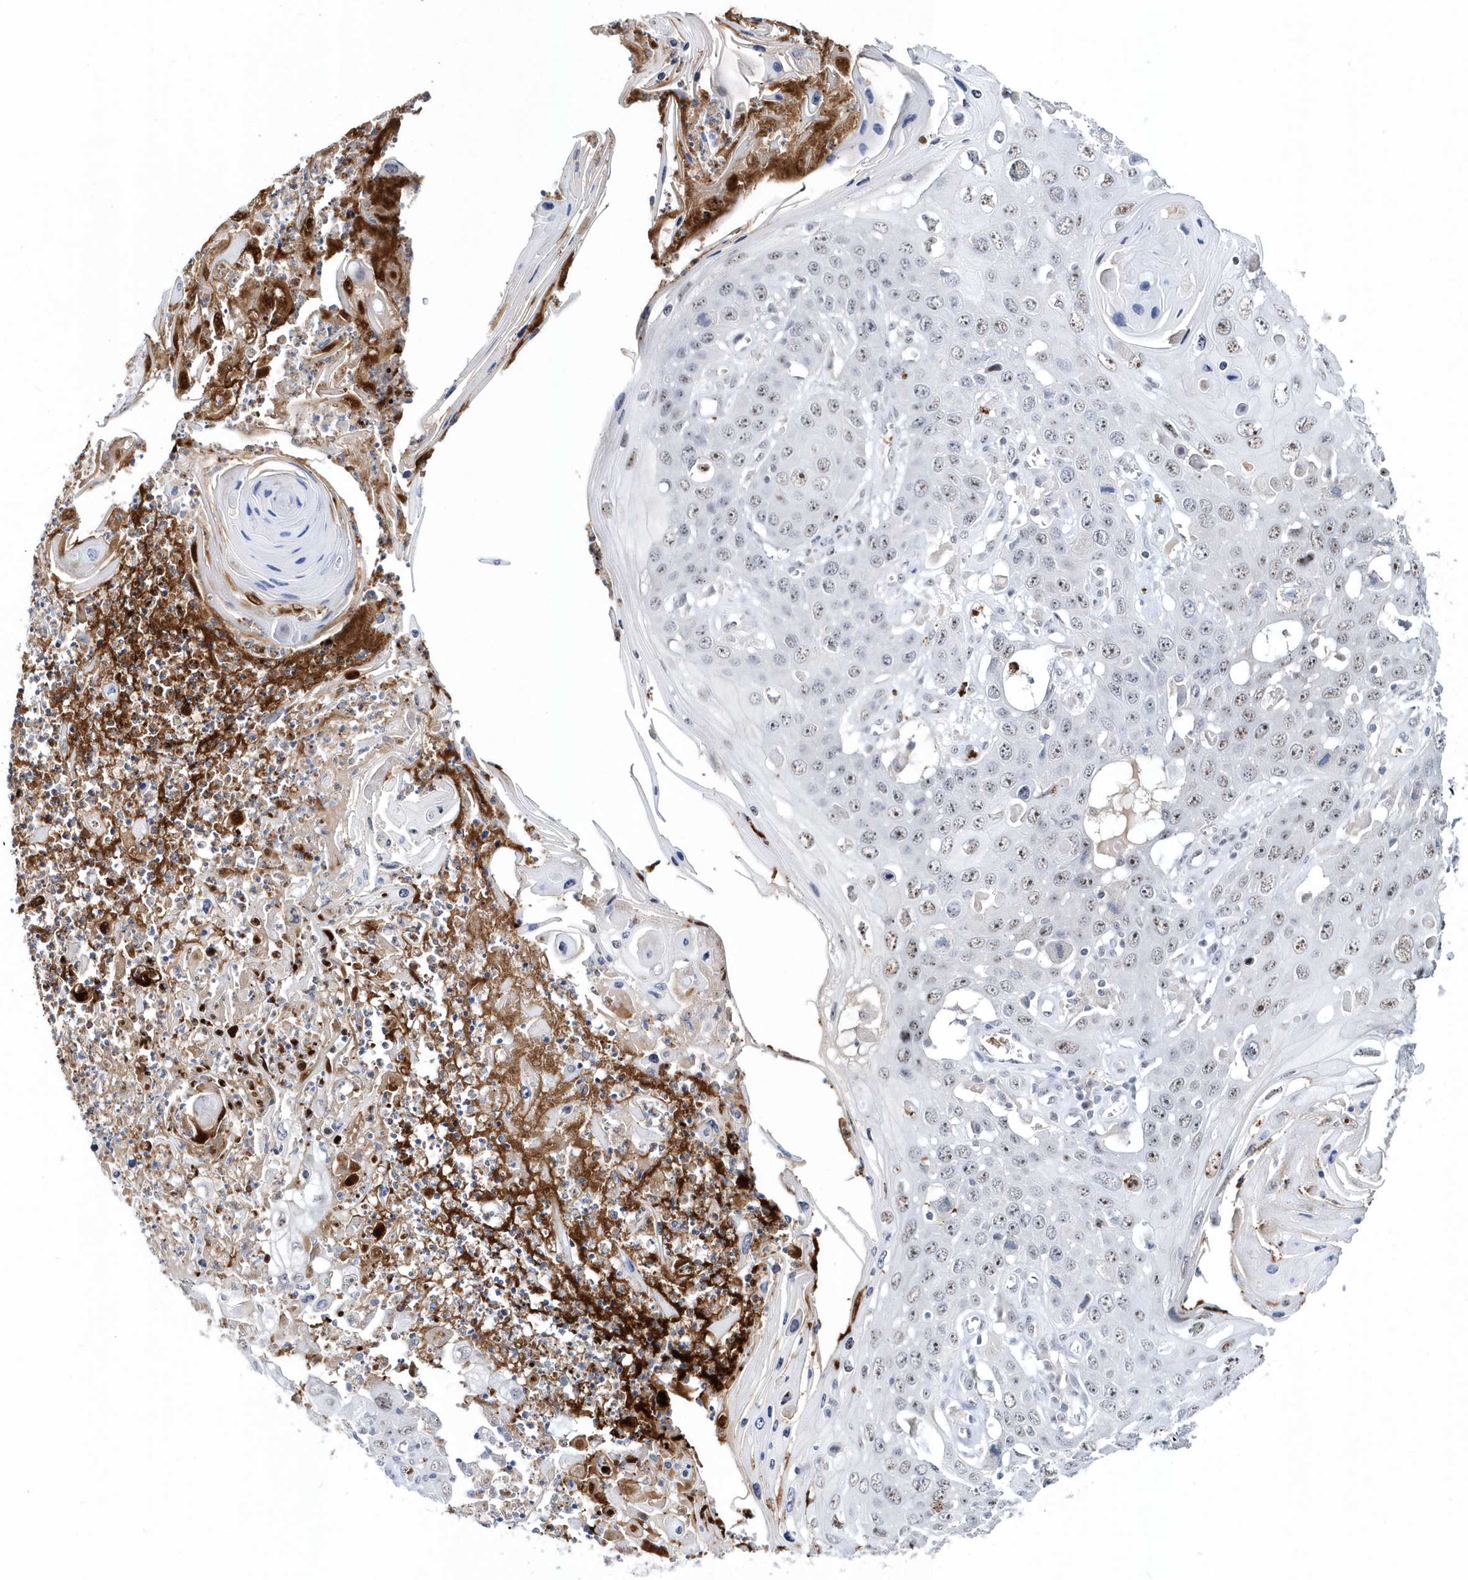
{"staining": {"intensity": "weak", "quantity": "25%-75%", "location": "nuclear"}, "tissue": "skin cancer", "cell_type": "Tumor cells", "image_type": "cancer", "snomed": [{"axis": "morphology", "description": "Squamous cell carcinoma, NOS"}, {"axis": "topography", "description": "Skin"}], "caption": "The micrograph exhibits immunohistochemical staining of skin squamous cell carcinoma. There is weak nuclear positivity is present in about 25%-75% of tumor cells.", "gene": "ASCL4", "patient": {"sex": "male", "age": 55}}